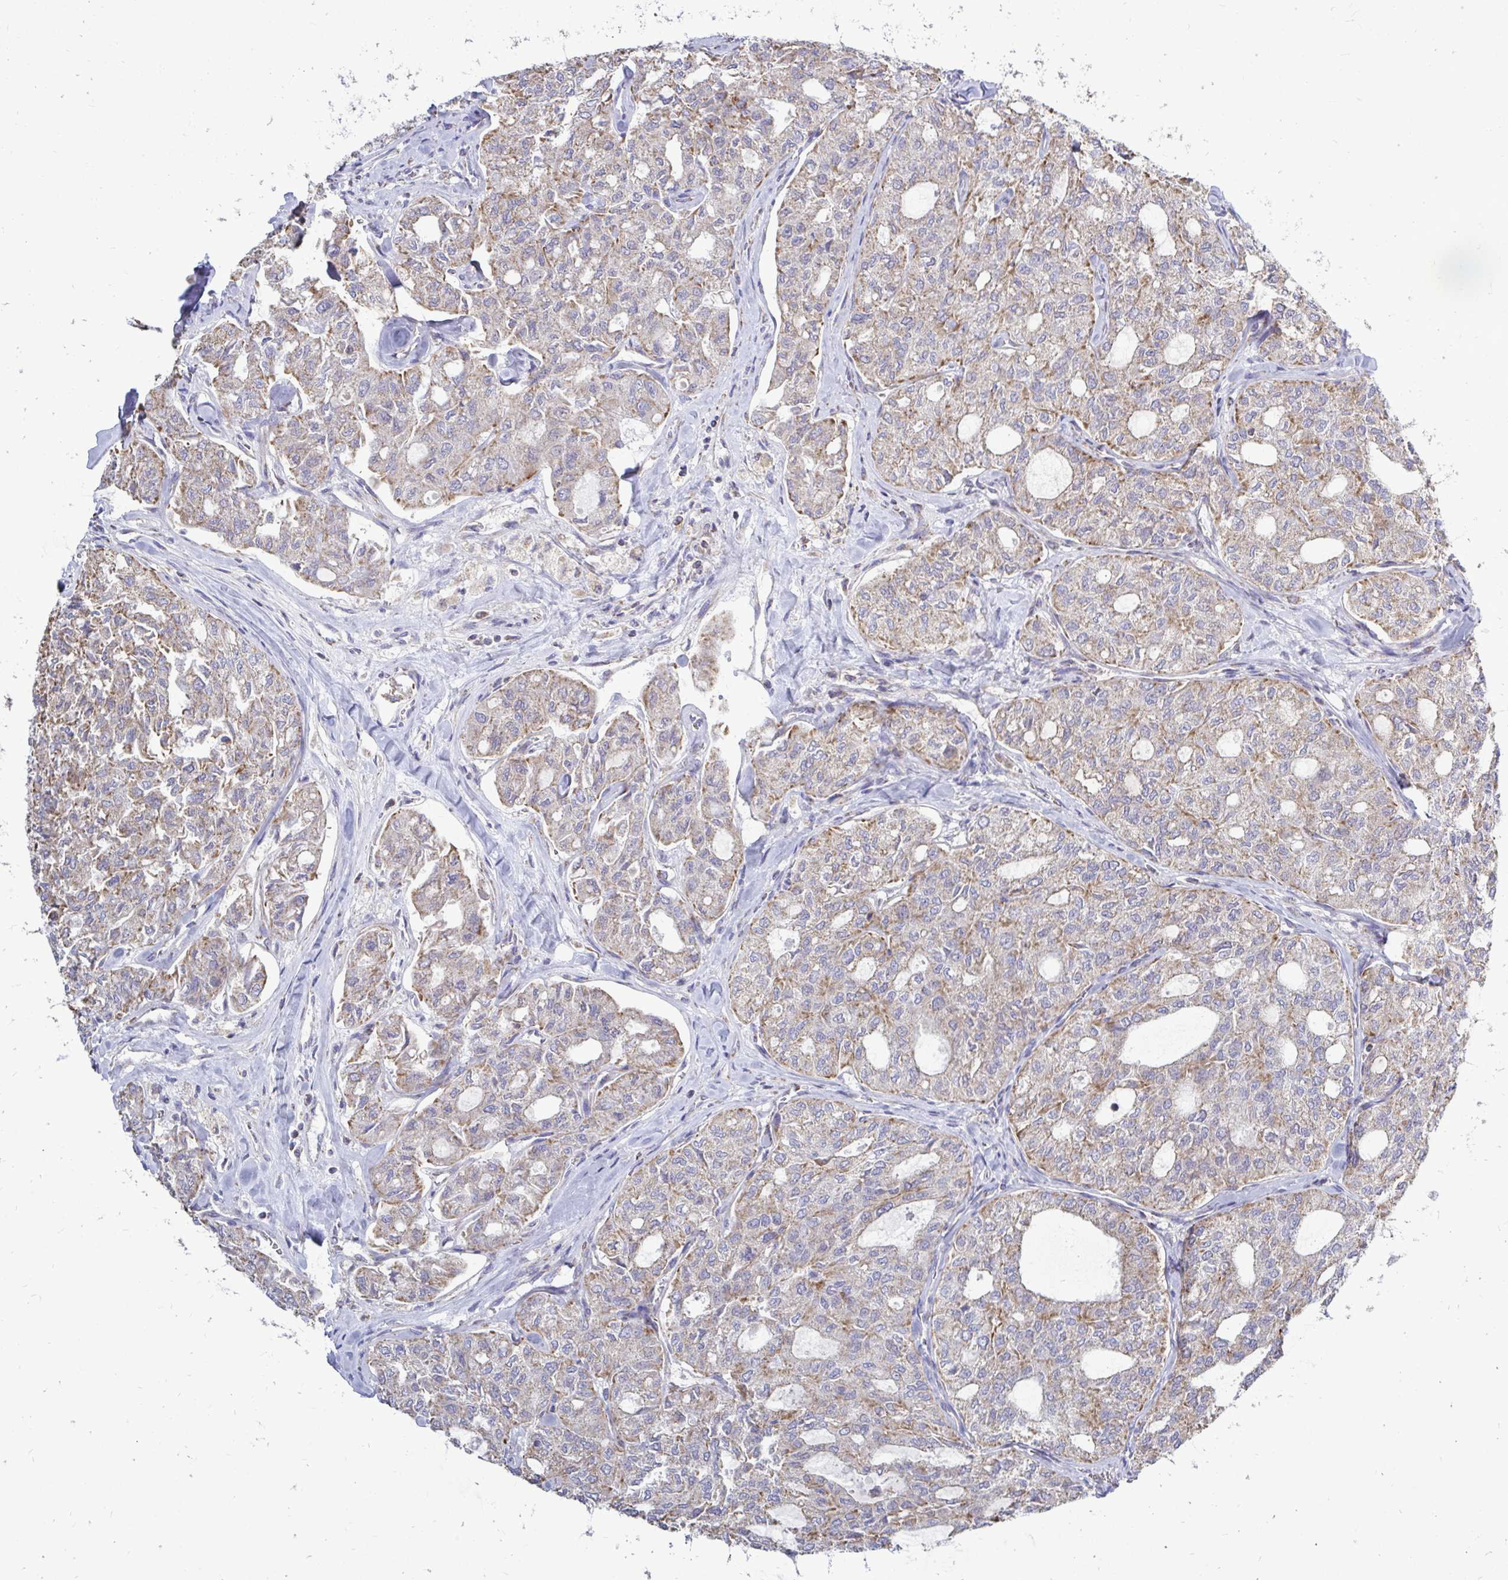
{"staining": {"intensity": "weak", "quantity": ">75%", "location": "cytoplasmic/membranous"}, "tissue": "thyroid cancer", "cell_type": "Tumor cells", "image_type": "cancer", "snomed": [{"axis": "morphology", "description": "Follicular adenoma carcinoma, NOS"}, {"axis": "topography", "description": "Thyroid gland"}], "caption": "Brown immunohistochemical staining in human follicular adenoma carcinoma (thyroid) displays weak cytoplasmic/membranous staining in approximately >75% of tumor cells.", "gene": "OR10R2", "patient": {"sex": "male", "age": 75}}